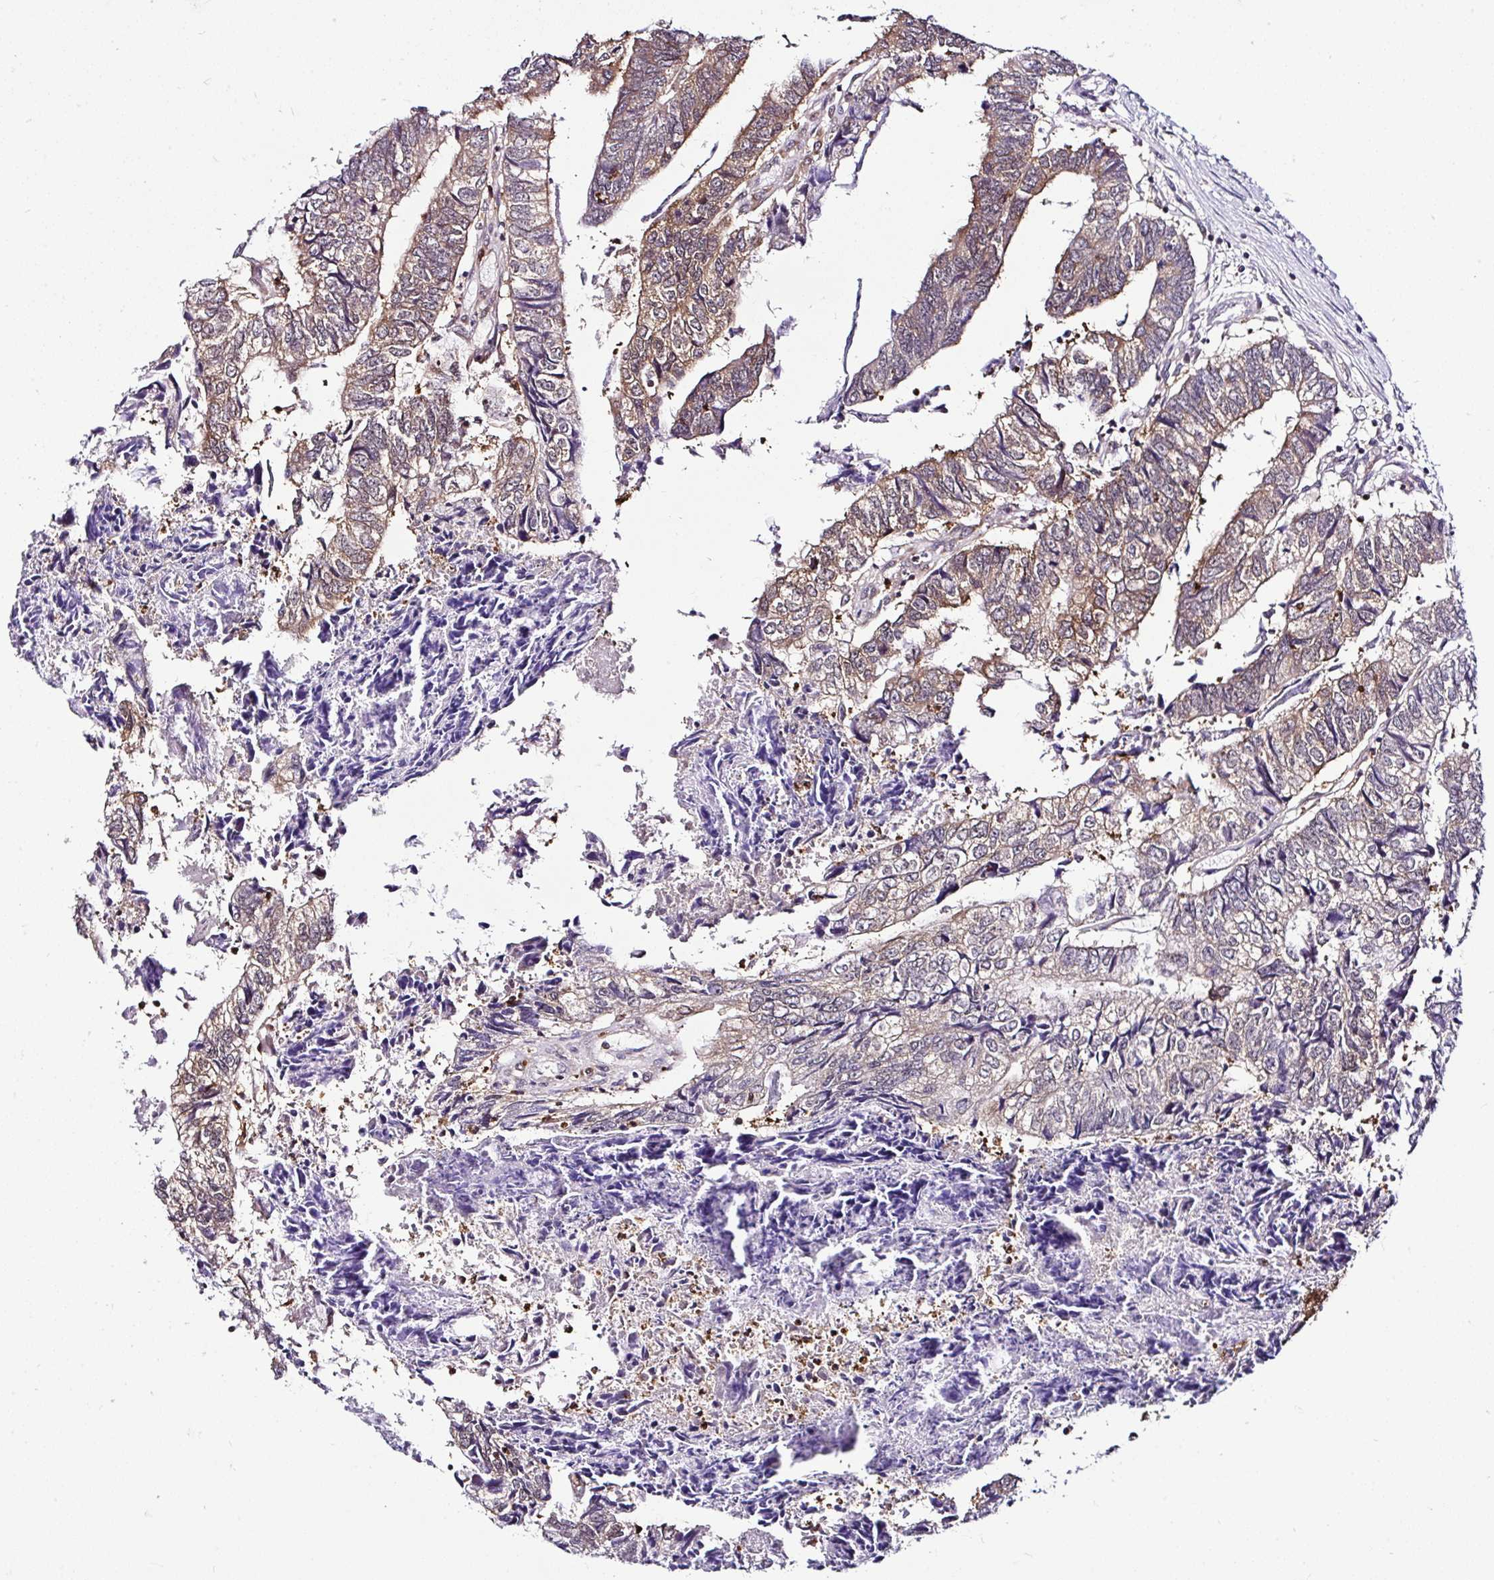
{"staining": {"intensity": "weak", "quantity": "25%-75%", "location": "cytoplasmic/membranous"}, "tissue": "colorectal cancer", "cell_type": "Tumor cells", "image_type": "cancer", "snomed": [{"axis": "morphology", "description": "Adenocarcinoma, NOS"}, {"axis": "topography", "description": "Colon"}], "caption": "Human colorectal adenocarcinoma stained with a brown dye exhibits weak cytoplasmic/membranous positive expression in approximately 25%-75% of tumor cells.", "gene": "PIN4", "patient": {"sex": "male", "age": 86}}